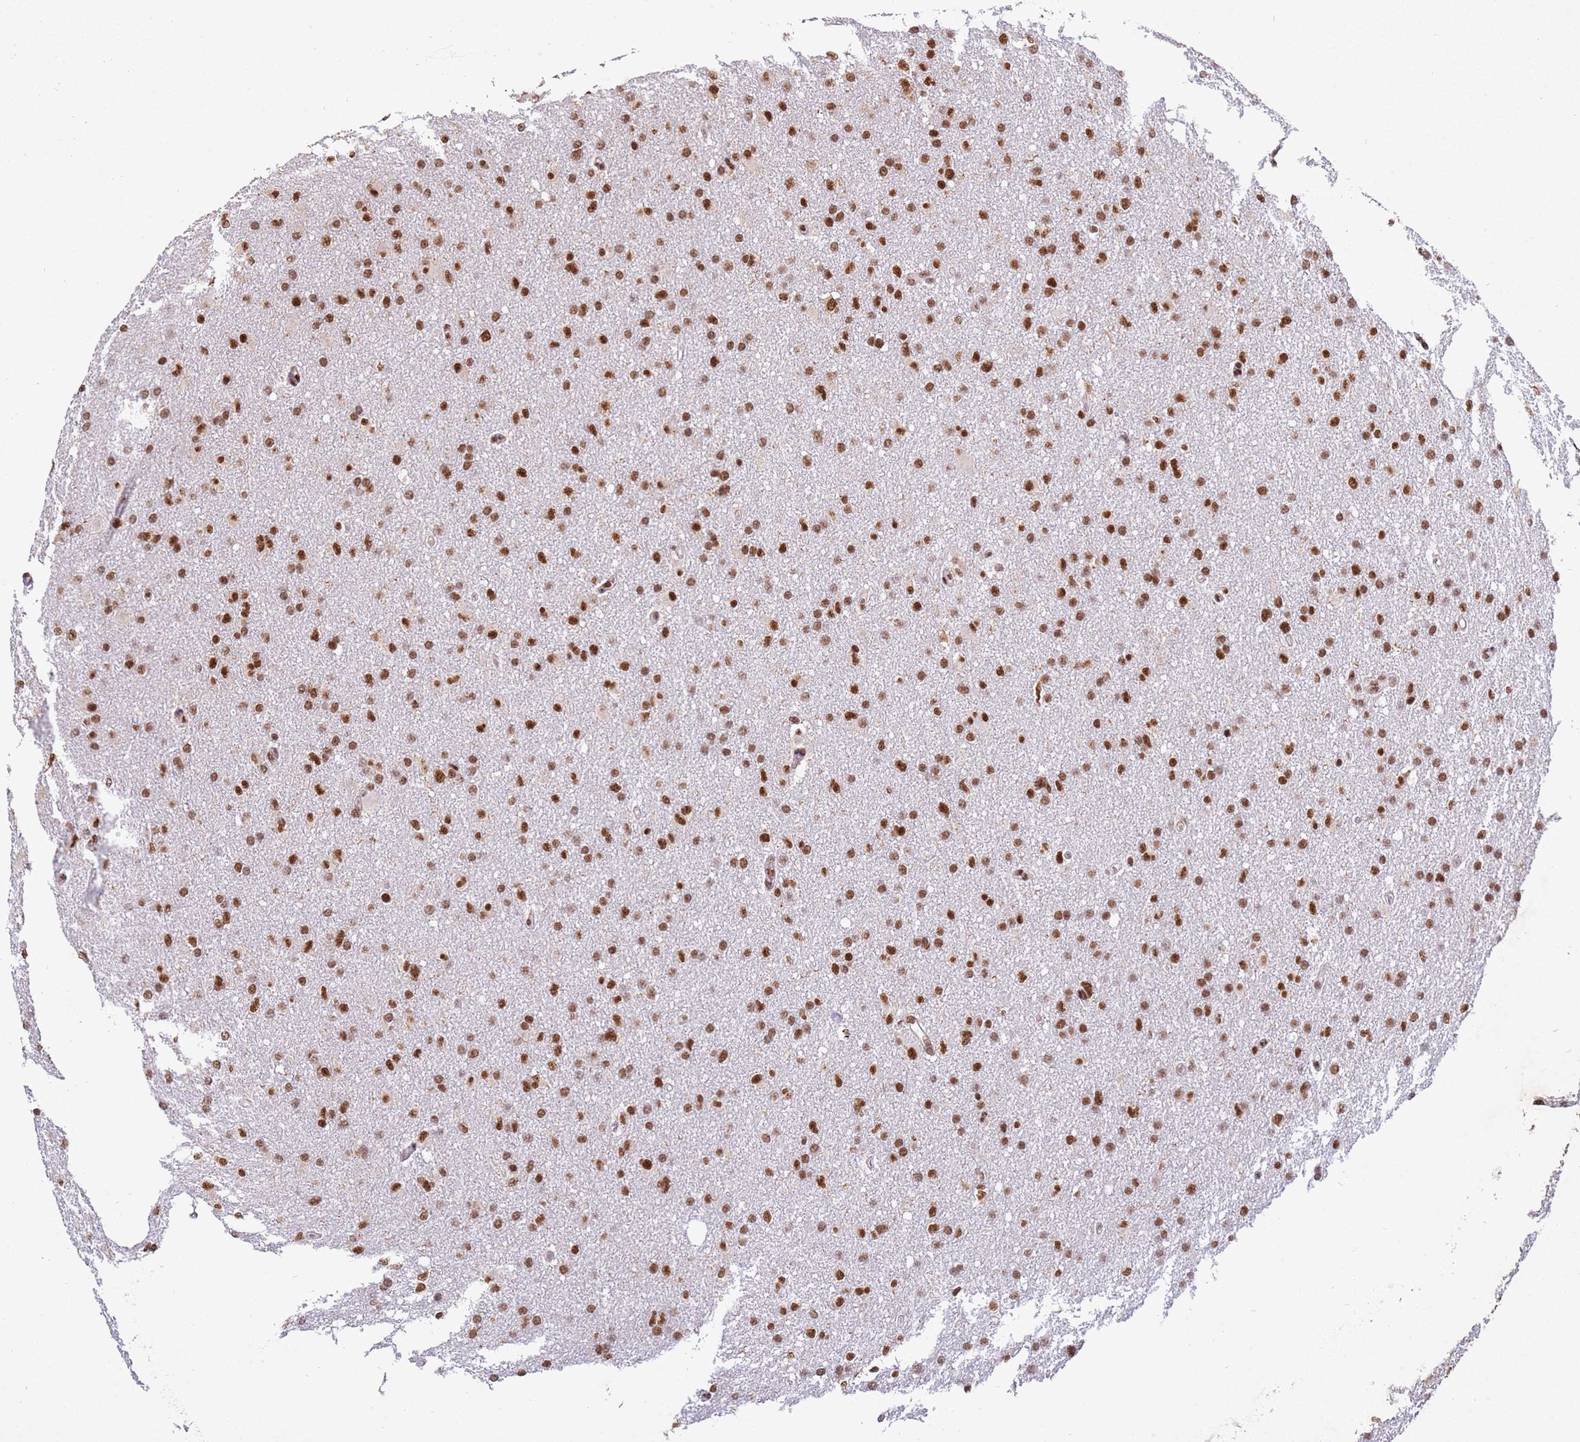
{"staining": {"intensity": "moderate", "quantity": ">75%", "location": "nuclear"}, "tissue": "glioma", "cell_type": "Tumor cells", "image_type": "cancer", "snomed": [{"axis": "morphology", "description": "Glioma, malignant, High grade"}, {"axis": "topography", "description": "Cerebral cortex"}], "caption": "This image shows immunohistochemistry (IHC) staining of human high-grade glioma (malignant), with medium moderate nuclear positivity in approximately >75% of tumor cells.", "gene": "ESF1", "patient": {"sex": "female", "age": 36}}